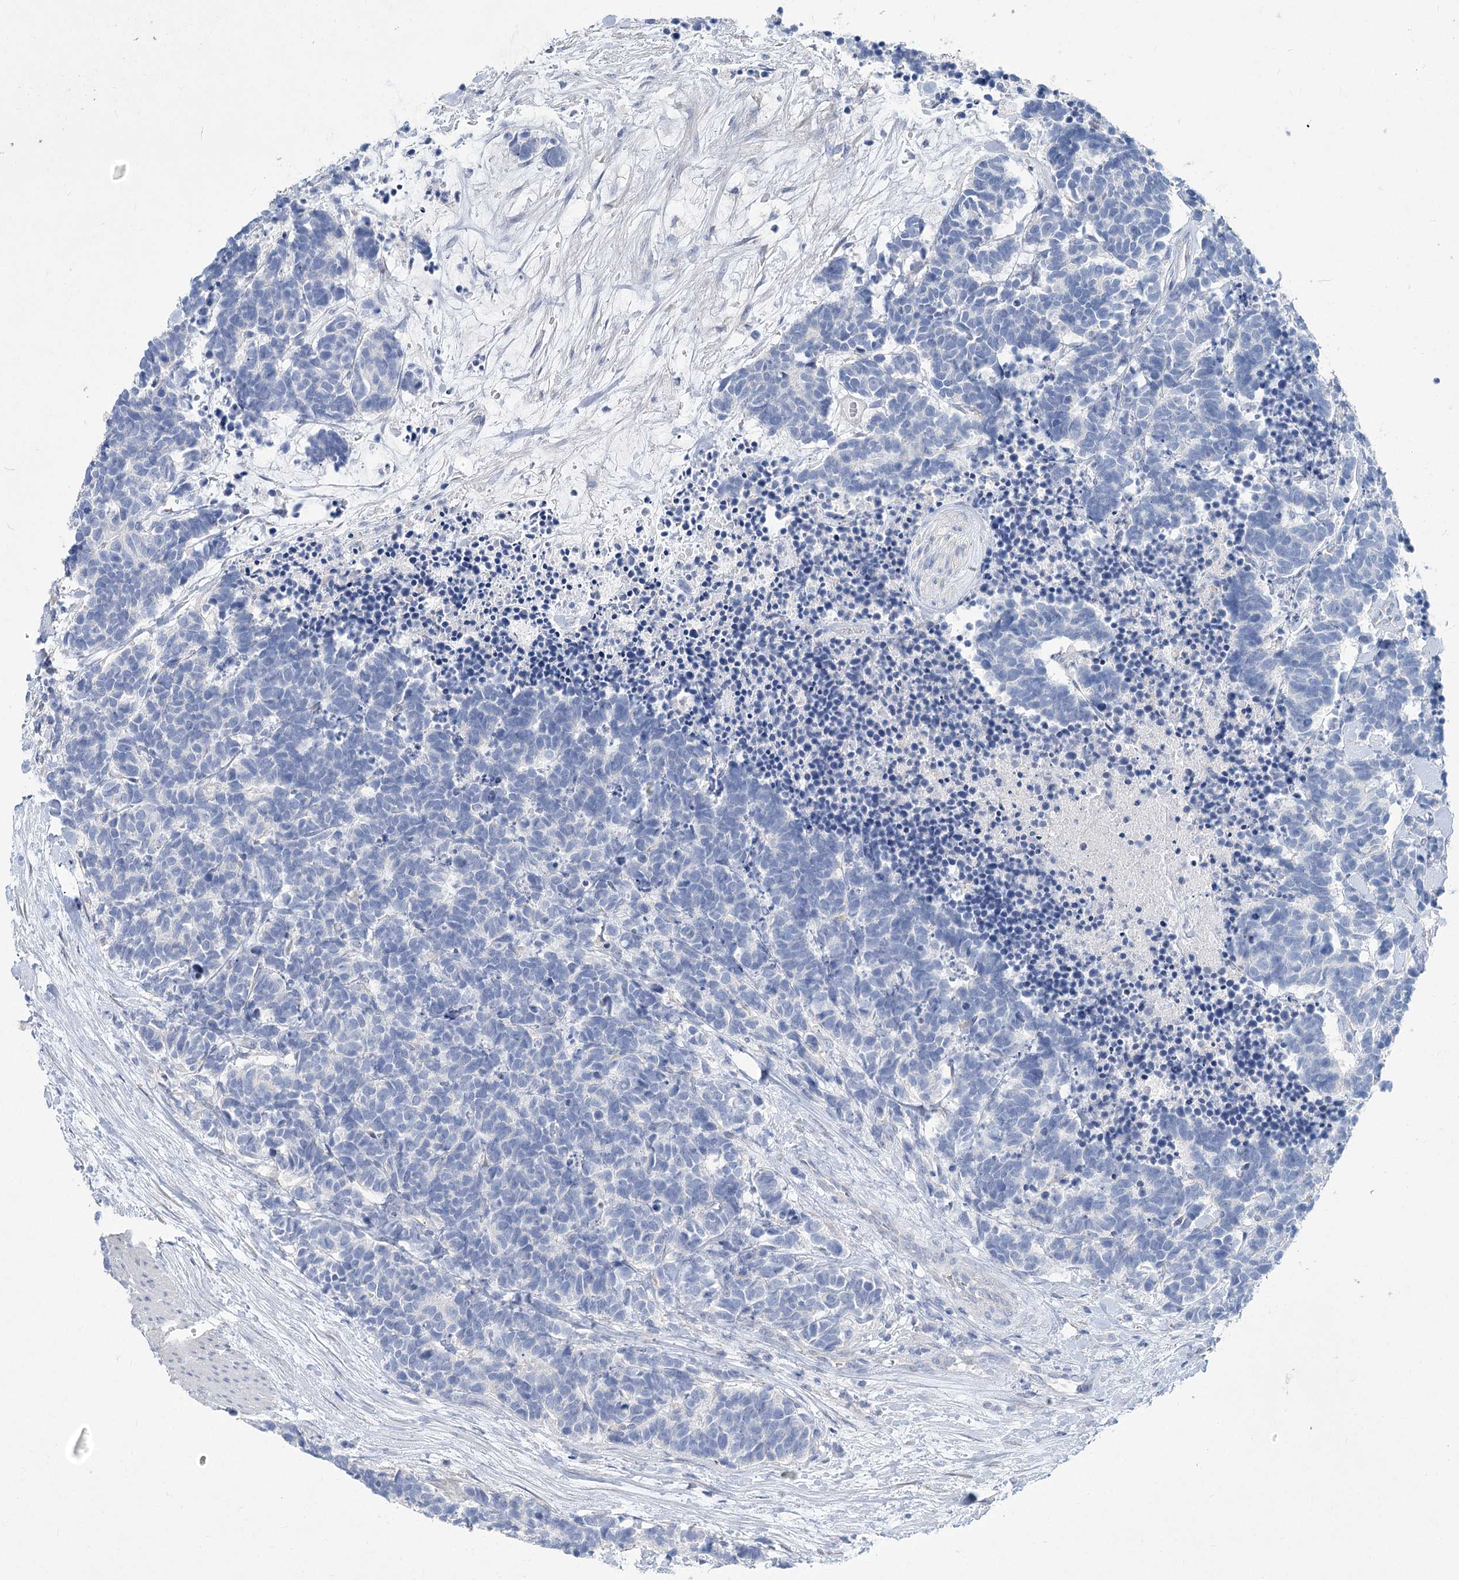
{"staining": {"intensity": "negative", "quantity": "none", "location": "none"}, "tissue": "carcinoid", "cell_type": "Tumor cells", "image_type": "cancer", "snomed": [{"axis": "morphology", "description": "Carcinoma, NOS"}, {"axis": "morphology", "description": "Carcinoid, malignant, NOS"}, {"axis": "topography", "description": "Urinary bladder"}], "caption": "Immunohistochemistry histopathology image of carcinoid stained for a protein (brown), which displays no positivity in tumor cells.", "gene": "SLC9A3", "patient": {"sex": "male", "age": 57}}